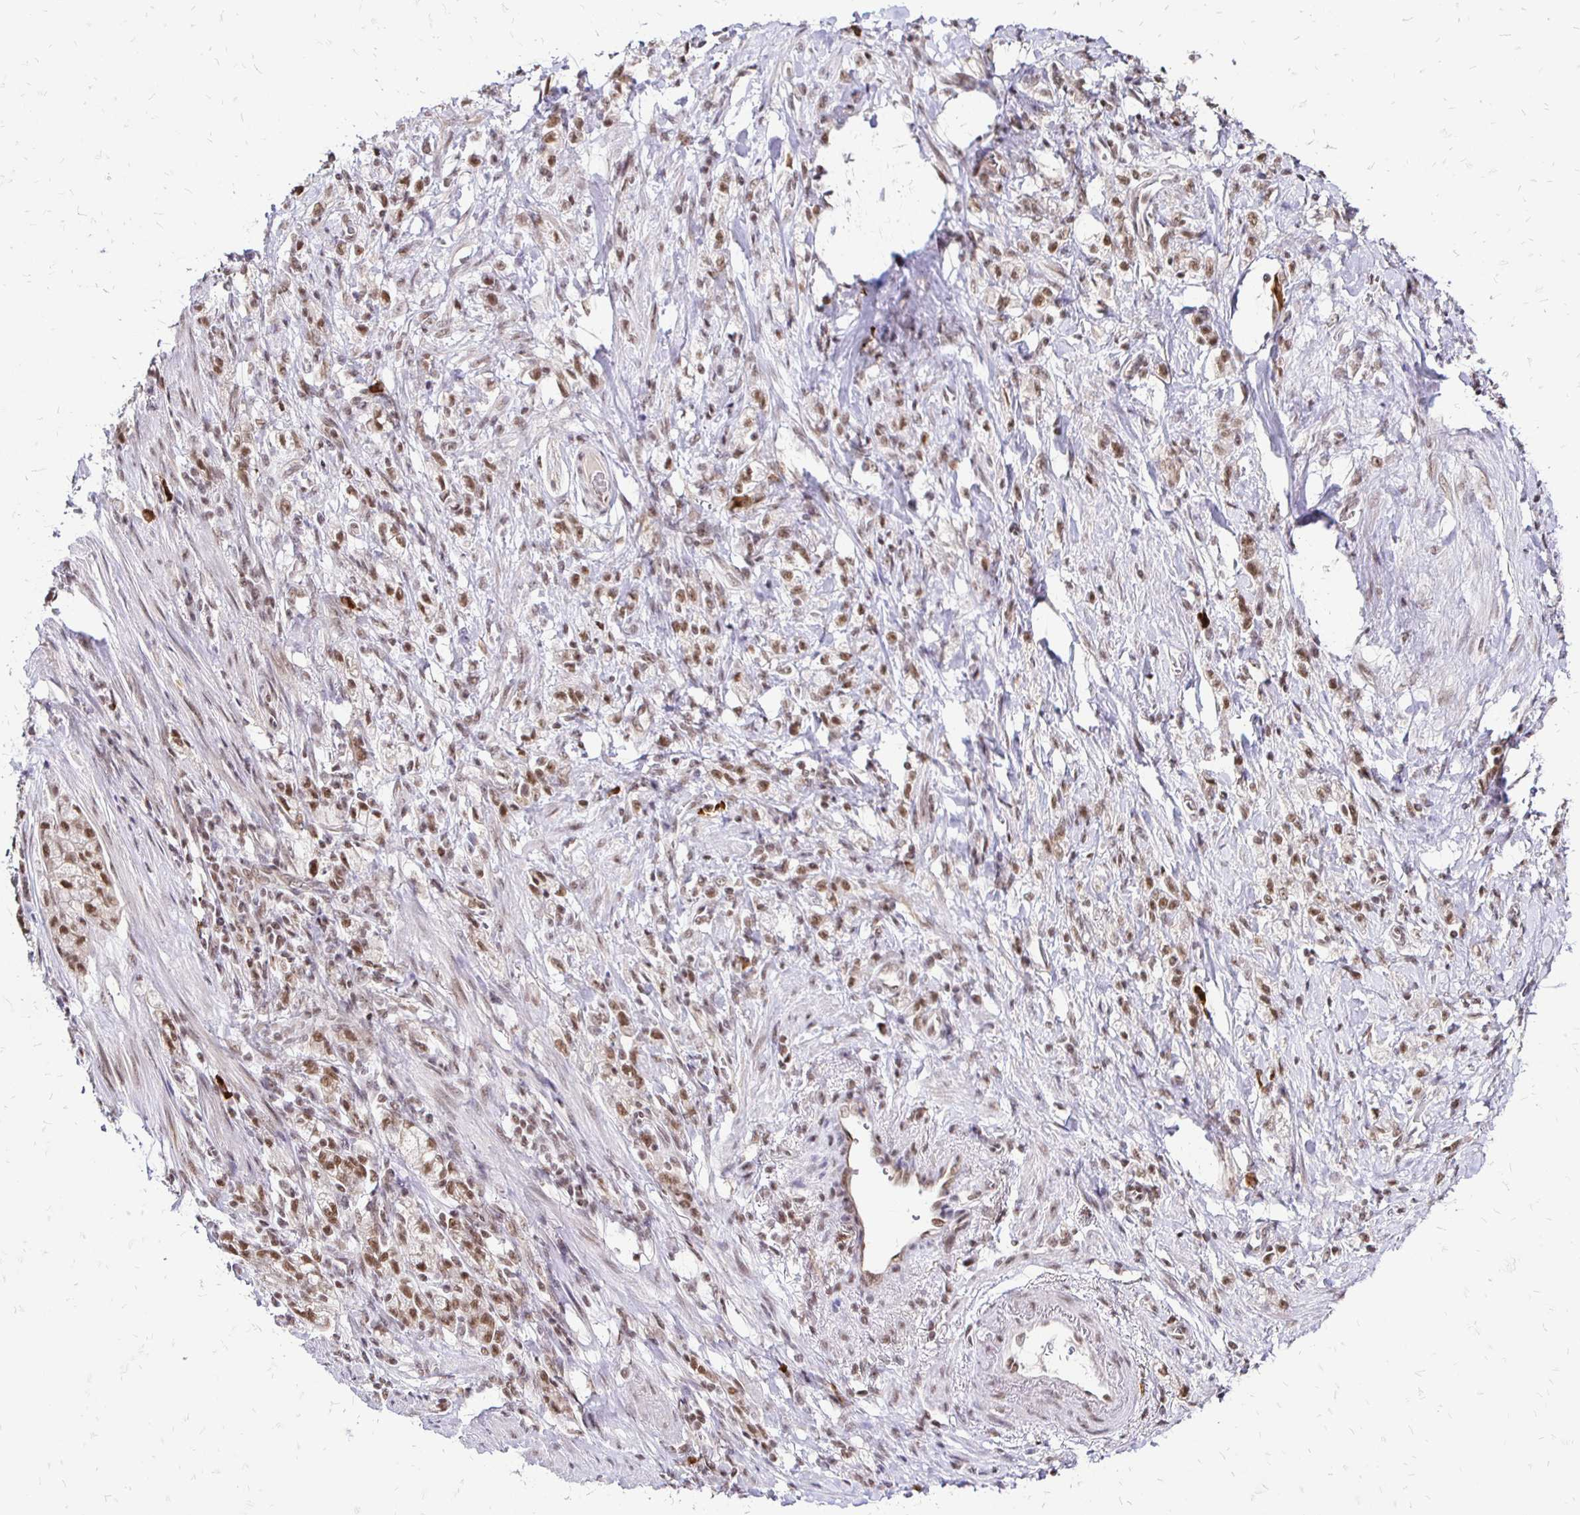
{"staining": {"intensity": "moderate", "quantity": ">75%", "location": "nuclear"}, "tissue": "stomach cancer", "cell_type": "Tumor cells", "image_type": "cancer", "snomed": [{"axis": "morphology", "description": "Adenocarcinoma, NOS"}, {"axis": "topography", "description": "Stomach"}], "caption": "Immunohistochemical staining of human stomach cancer reveals moderate nuclear protein expression in about >75% of tumor cells.", "gene": "SIN3A", "patient": {"sex": "male", "age": 77}}